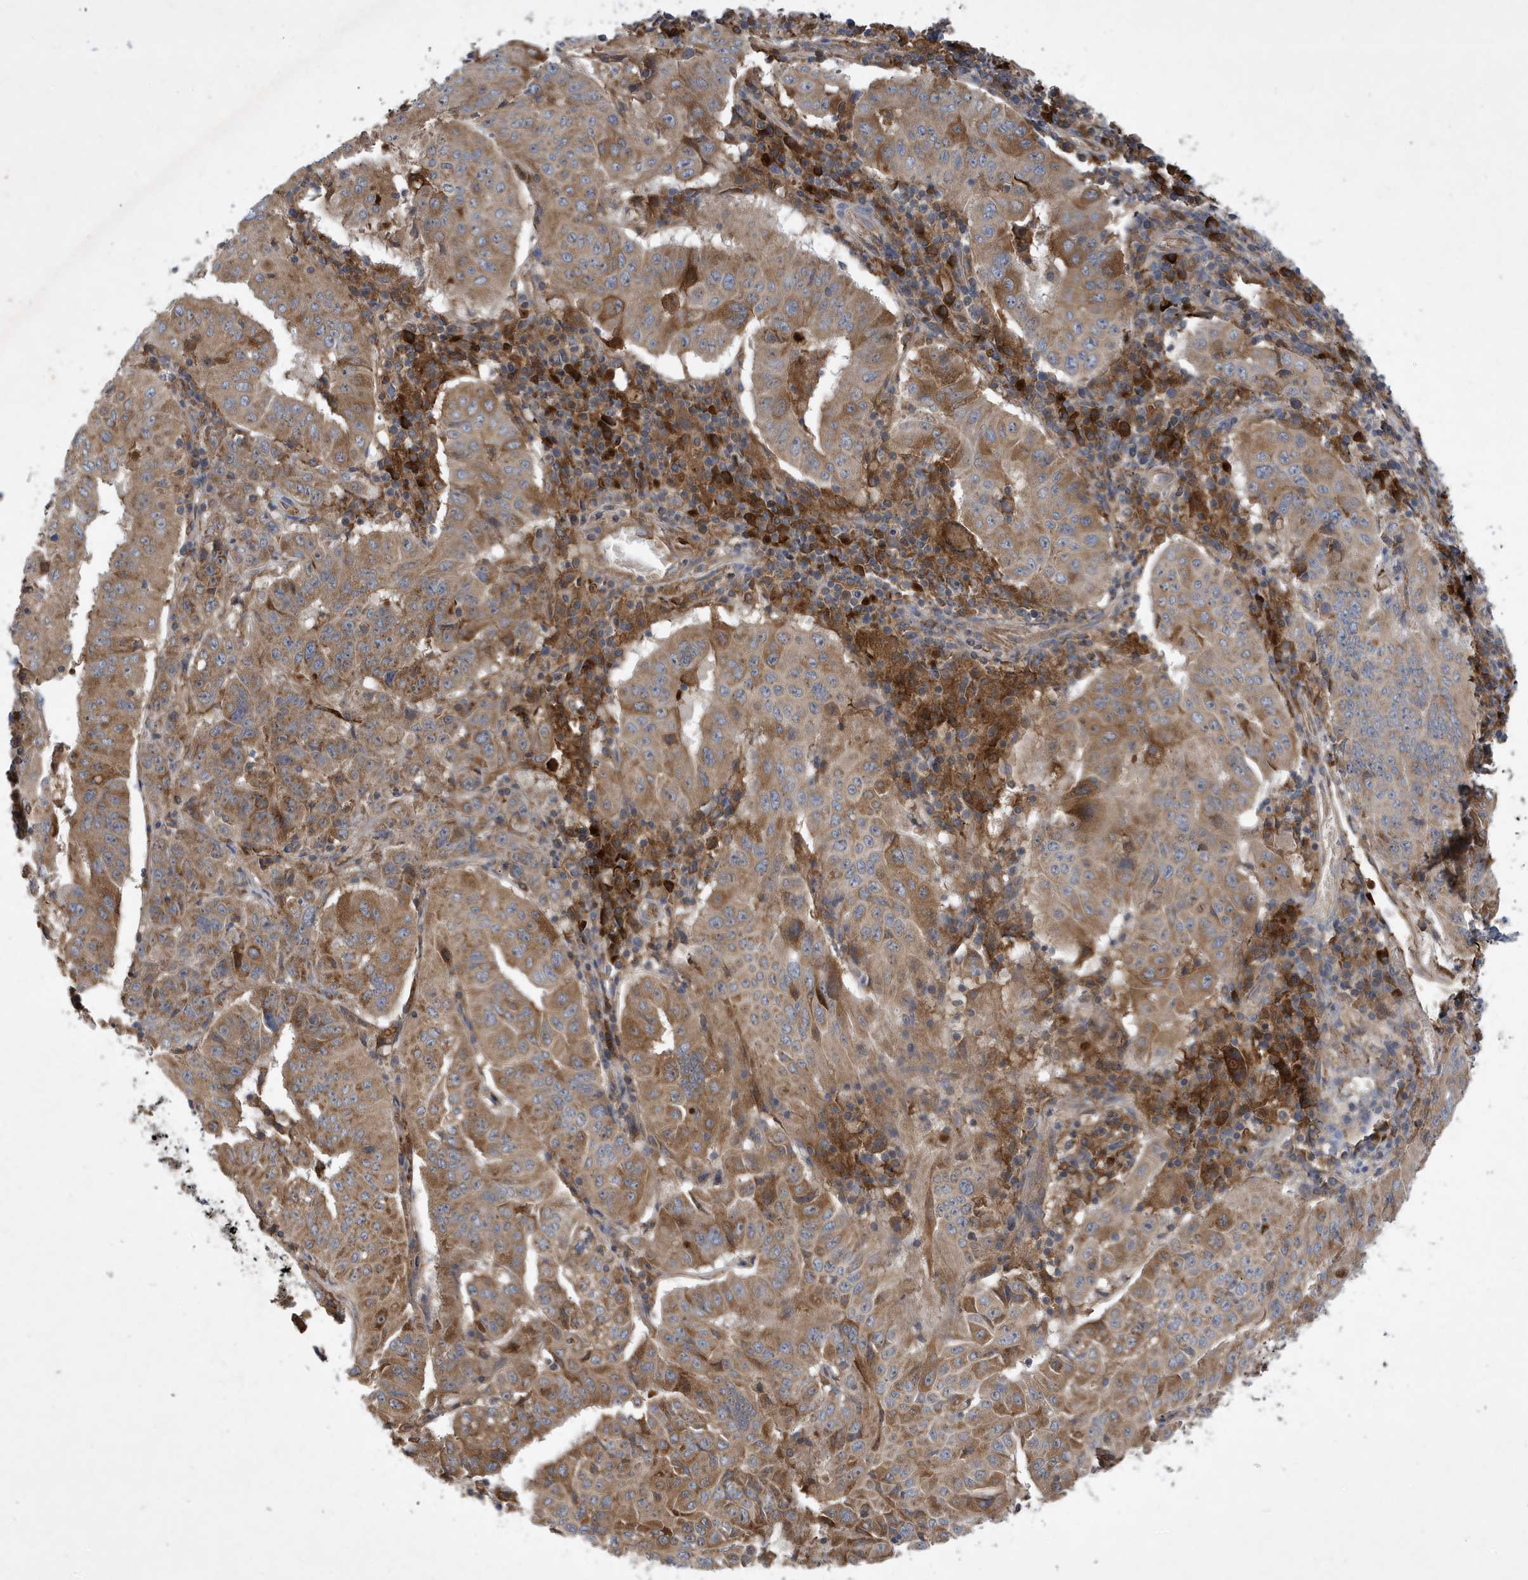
{"staining": {"intensity": "moderate", "quantity": ">75%", "location": "cytoplasmic/membranous"}, "tissue": "pancreatic cancer", "cell_type": "Tumor cells", "image_type": "cancer", "snomed": [{"axis": "morphology", "description": "Adenocarcinoma, NOS"}, {"axis": "topography", "description": "Pancreas"}], "caption": "Pancreatic adenocarcinoma stained with a protein marker reveals moderate staining in tumor cells.", "gene": "STK19", "patient": {"sex": "male", "age": 63}}